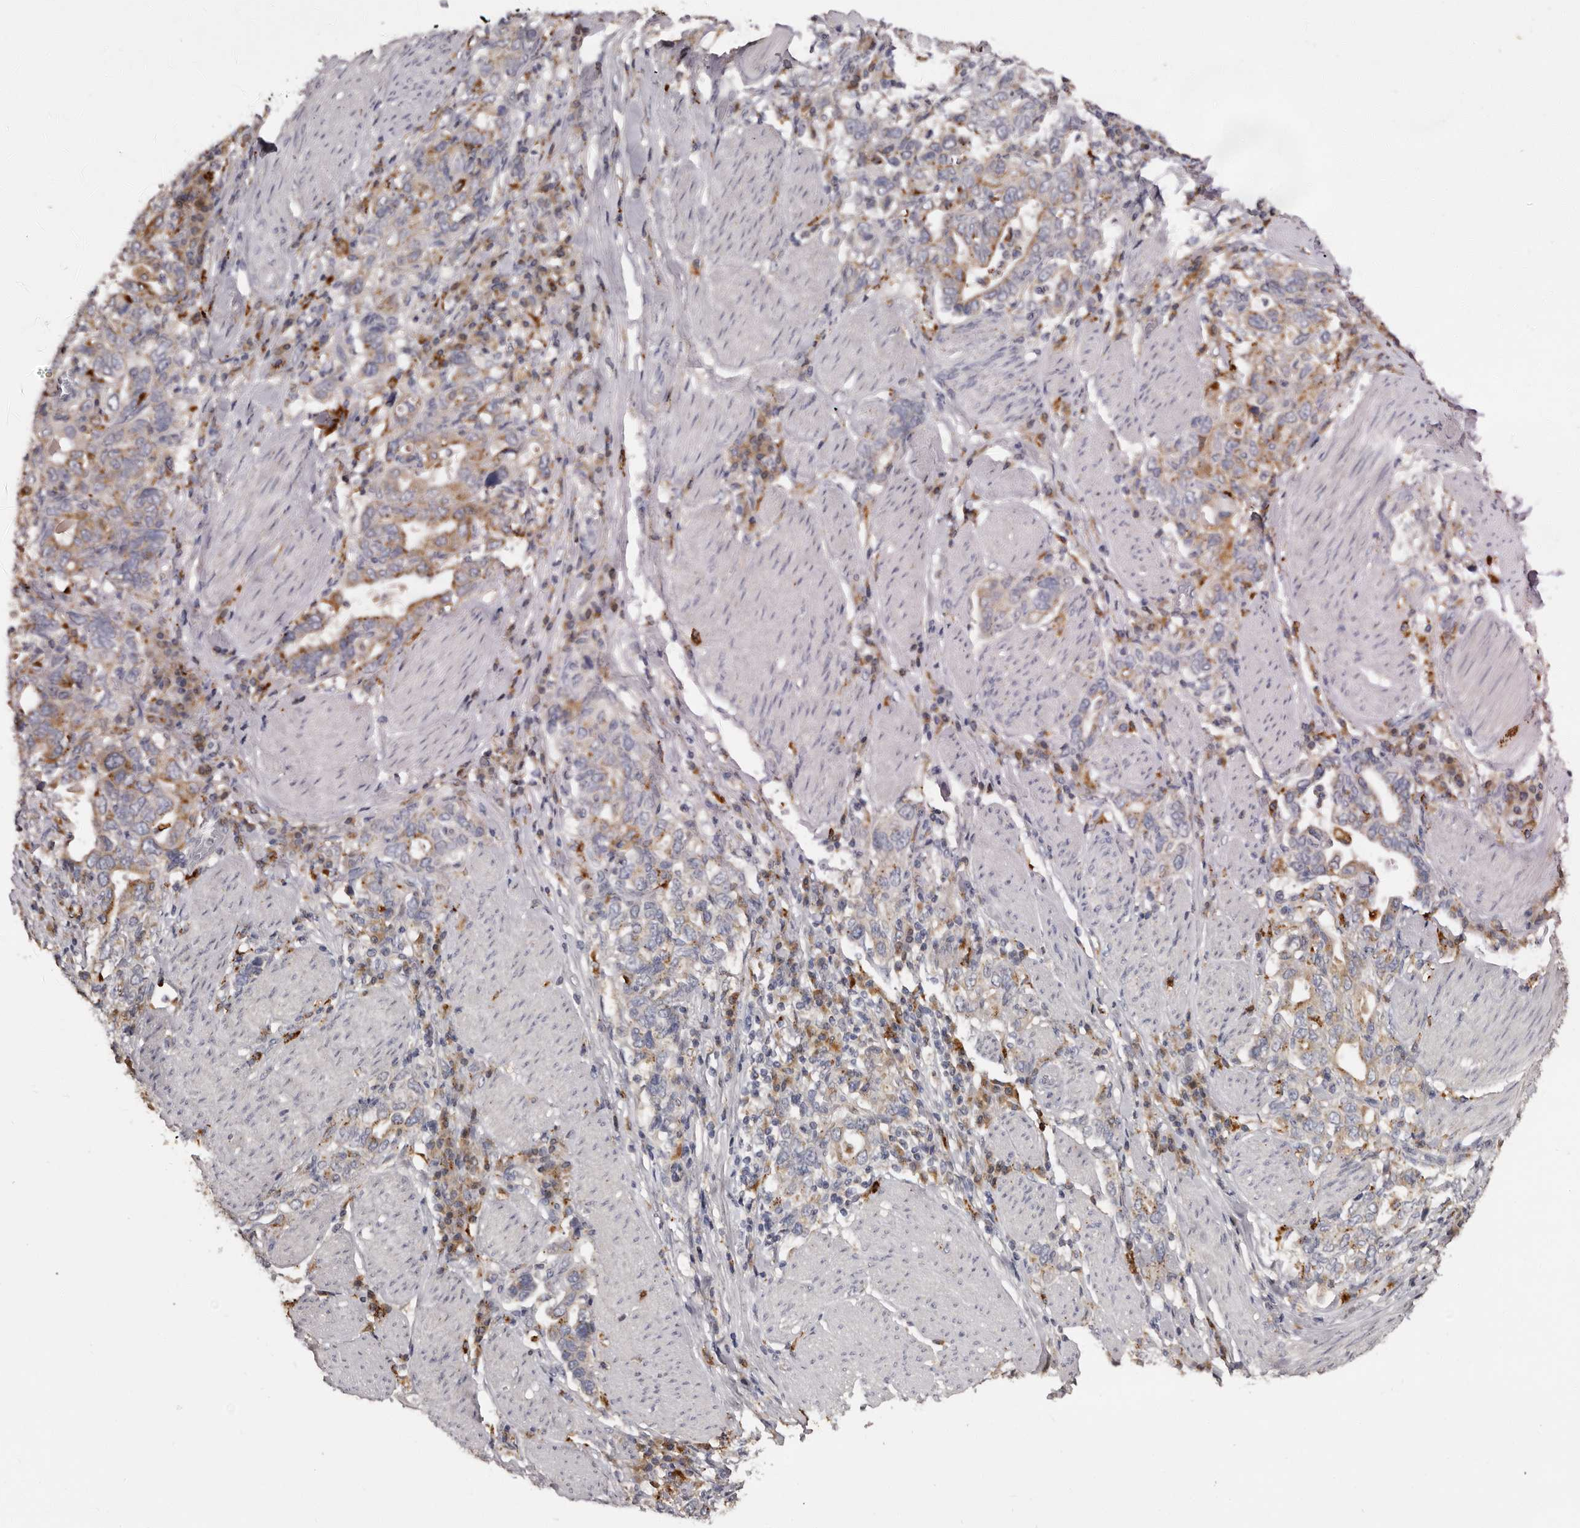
{"staining": {"intensity": "moderate", "quantity": ">75%", "location": "cytoplasmic/membranous"}, "tissue": "stomach cancer", "cell_type": "Tumor cells", "image_type": "cancer", "snomed": [{"axis": "morphology", "description": "Adenocarcinoma, NOS"}, {"axis": "topography", "description": "Stomach, upper"}], "caption": "This micrograph demonstrates immunohistochemistry (IHC) staining of stomach cancer, with medium moderate cytoplasmic/membranous expression in approximately >75% of tumor cells.", "gene": "DAP", "patient": {"sex": "male", "age": 62}}